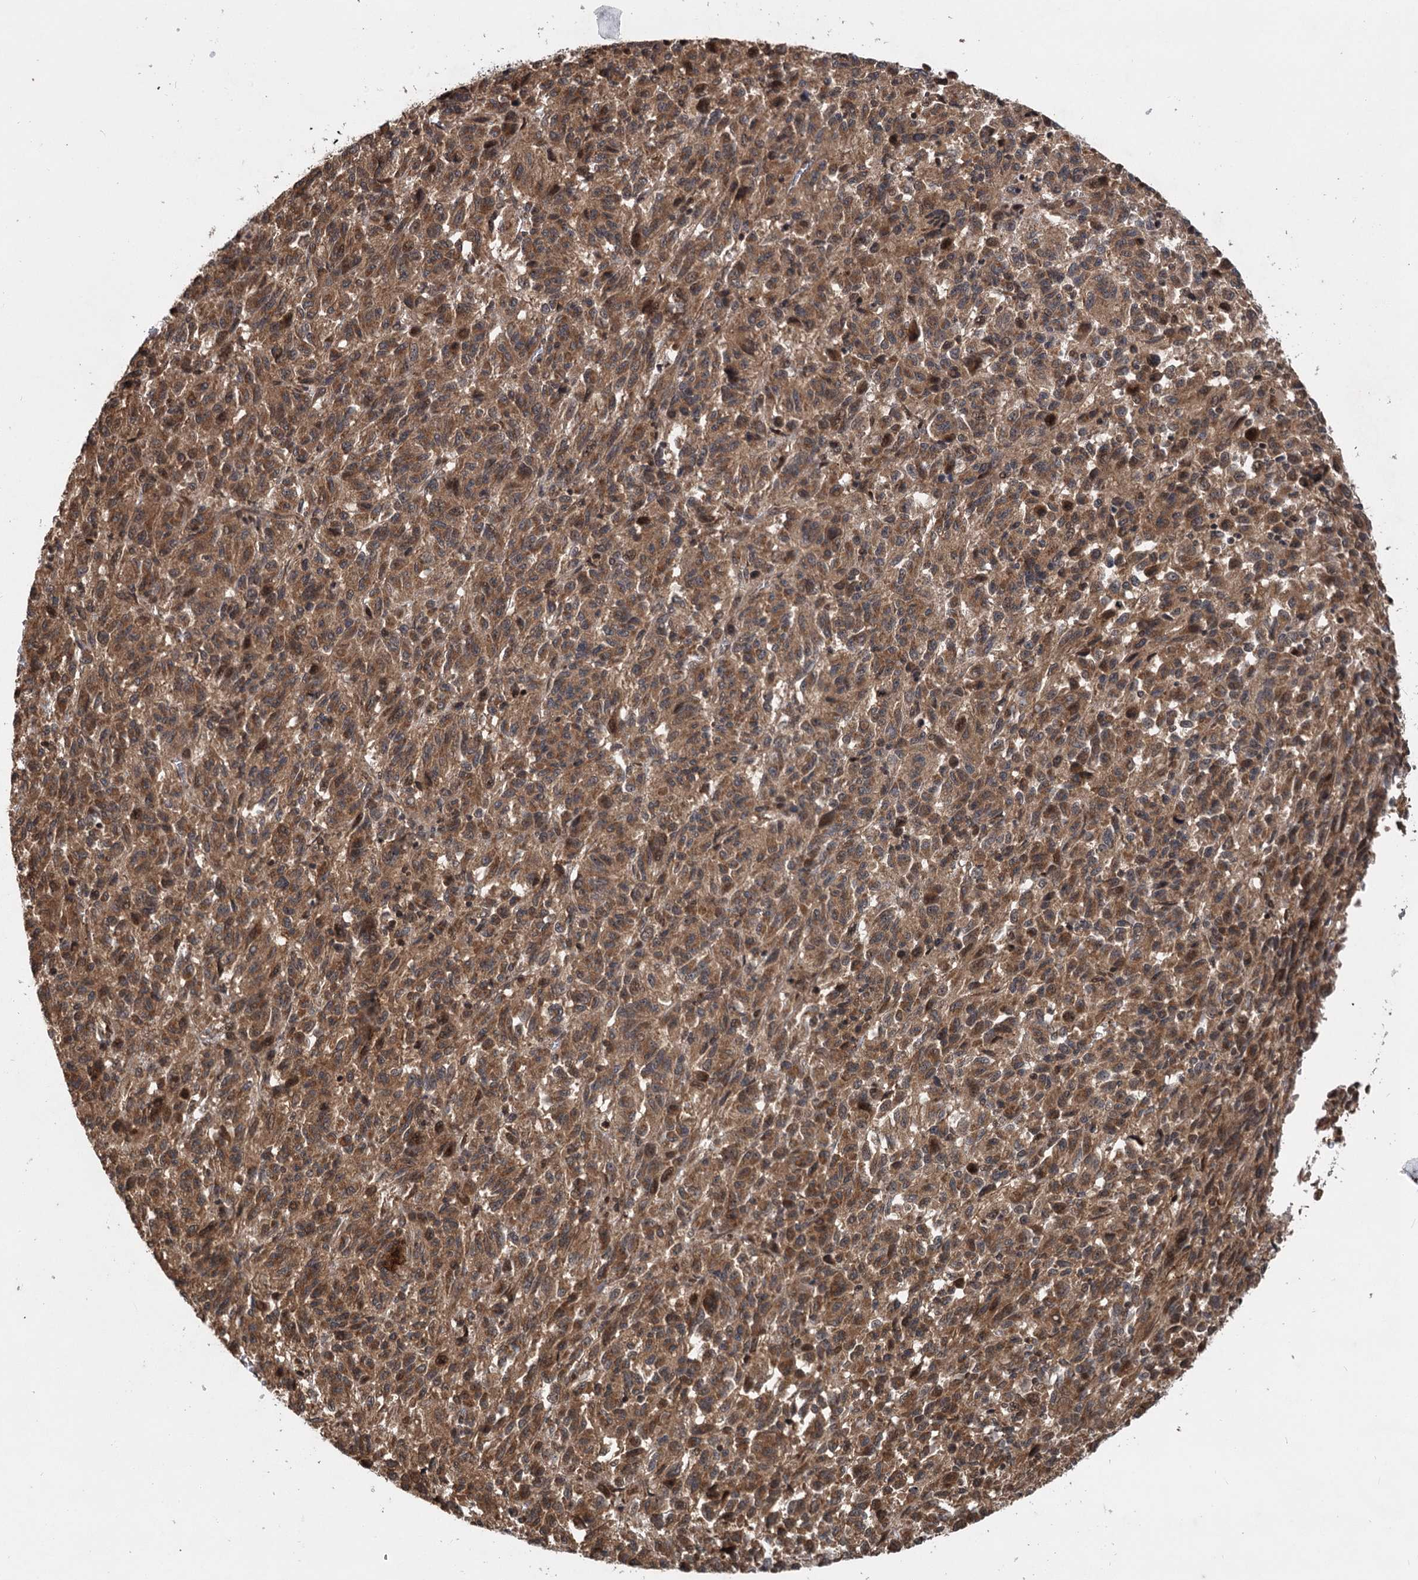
{"staining": {"intensity": "moderate", "quantity": ">75%", "location": "cytoplasmic/membranous"}, "tissue": "melanoma", "cell_type": "Tumor cells", "image_type": "cancer", "snomed": [{"axis": "morphology", "description": "Malignant melanoma, Metastatic site"}, {"axis": "topography", "description": "Lung"}], "caption": "High-power microscopy captured an immunohistochemistry (IHC) histopathology image of melanoma, revealing moderate cytoplasmic/membranous expression in approximately >75% of tumor cells. The staining is performed using DAB brown chromogen to label protein expression. The nuclei are counter-stained blue using hematoxylin.", "gene": "INSIG2", "patient": {"sex": "male", "age": 64}}